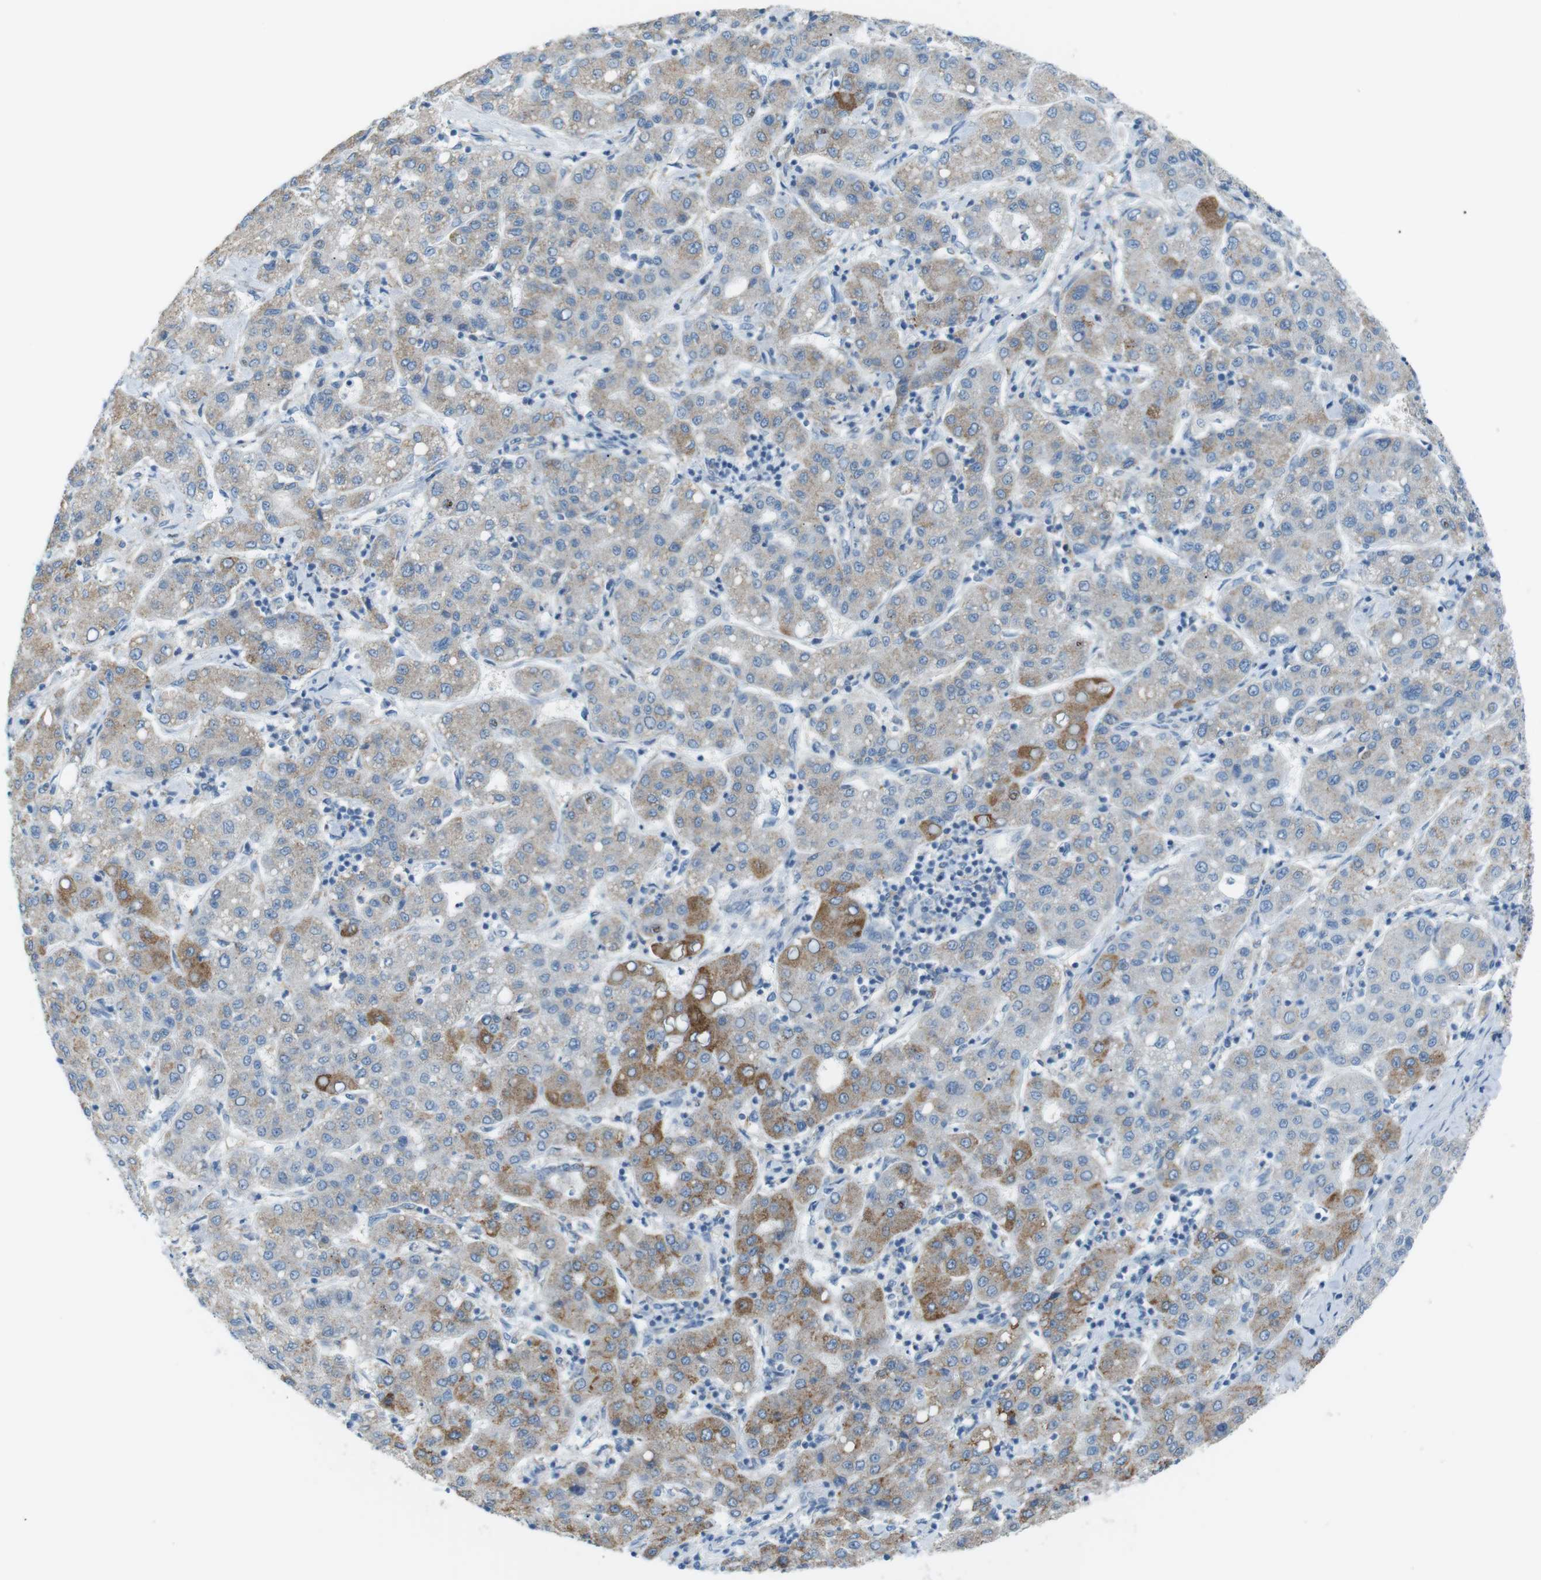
{"staining": {"intensity": "moderate", "quantity": "25%-75%", "location": "cytoplasmic/membranous"}, "tissue": "liver cancer", "cell_type": "Tumor cells", "image_type": "cancer", "snomed": [{"axis": "morphology", "description": "Carcinoma, Hepatocellular, NOS"}, {"axis": "topography", "description": "Liver"}], "caption": "Protein expression analysis of liver cancer shows moderate cytoplasmic/membranous positivity in about 25%-75% of tumor cells. Using DAB (brown) and hematoxylin (blue) stains, captured at high magnification using brightfield microscopy.", "gene": "VAMP1", "patient": {"sex": "male", "age": 65}}